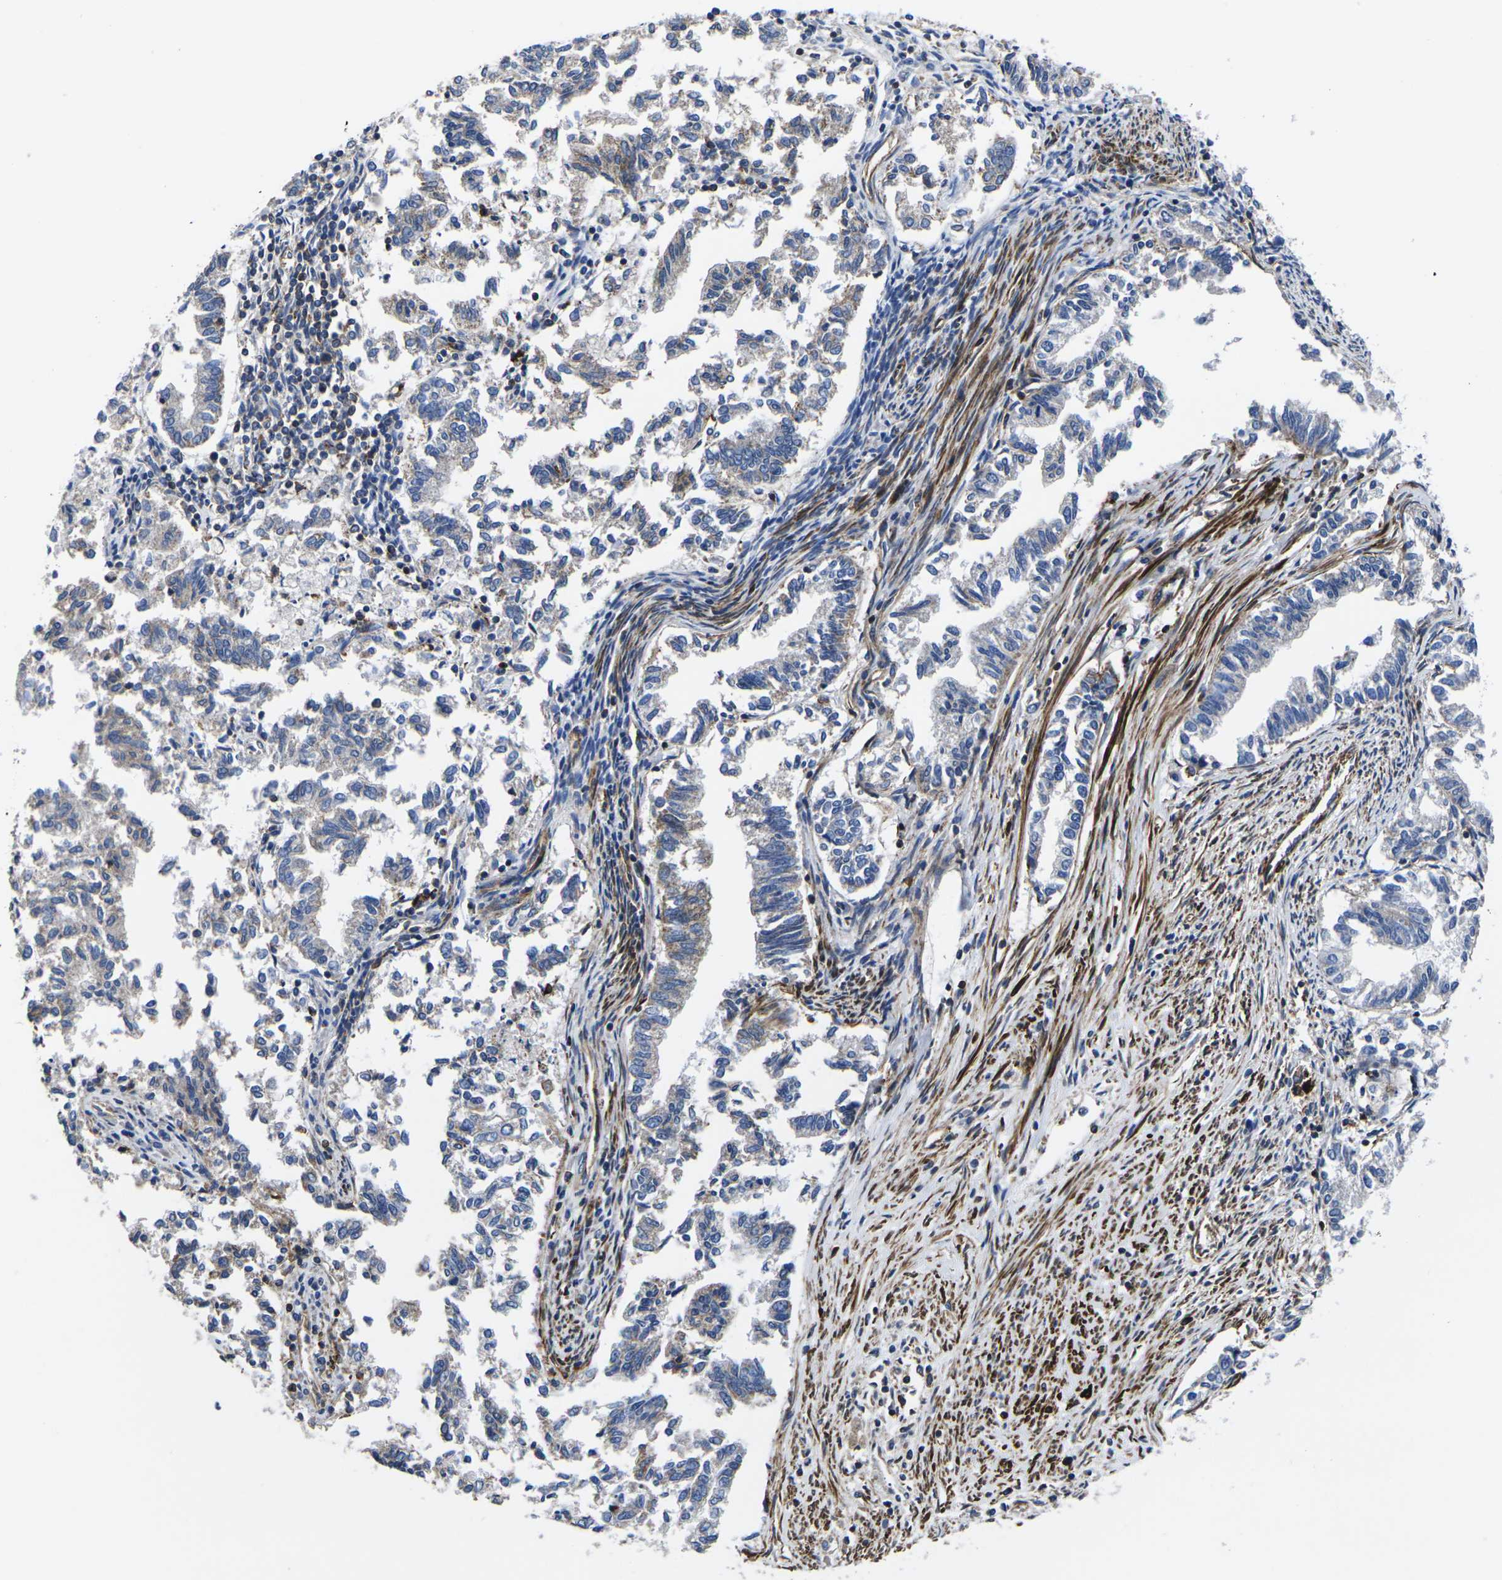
{"staining": {"intensity": "weak", "quantity": "25%-75%", "location": "cytoplasmic/membranous"}, "tissue": "endometrial cancer", "cell_type": "Tumor cells", "image_type": "cancer", "snomed": [{"axis": "morphology", "description": "Necrosis, NOS"}, {"axis": "morphology", "description": "Adenocarcinoma, NOS"}, {"axis": "topography", "description": "Endometrium"}], "caption": "Protein positivity by immunohistochemistry (IHC) exhibits weak cytoplasmic/membranous staining in approximately 25%-75% of tumor cells in endometrial cancer (adenocarcinoma). The staining is performed using DAB (3,3'-diaminobenzidine) brown chromogen to label protein expression. The nuclei are counter-stained blue using hematoxylin.", "gene": "GPR4", "patient": {"sex": "female", "age": 79}}